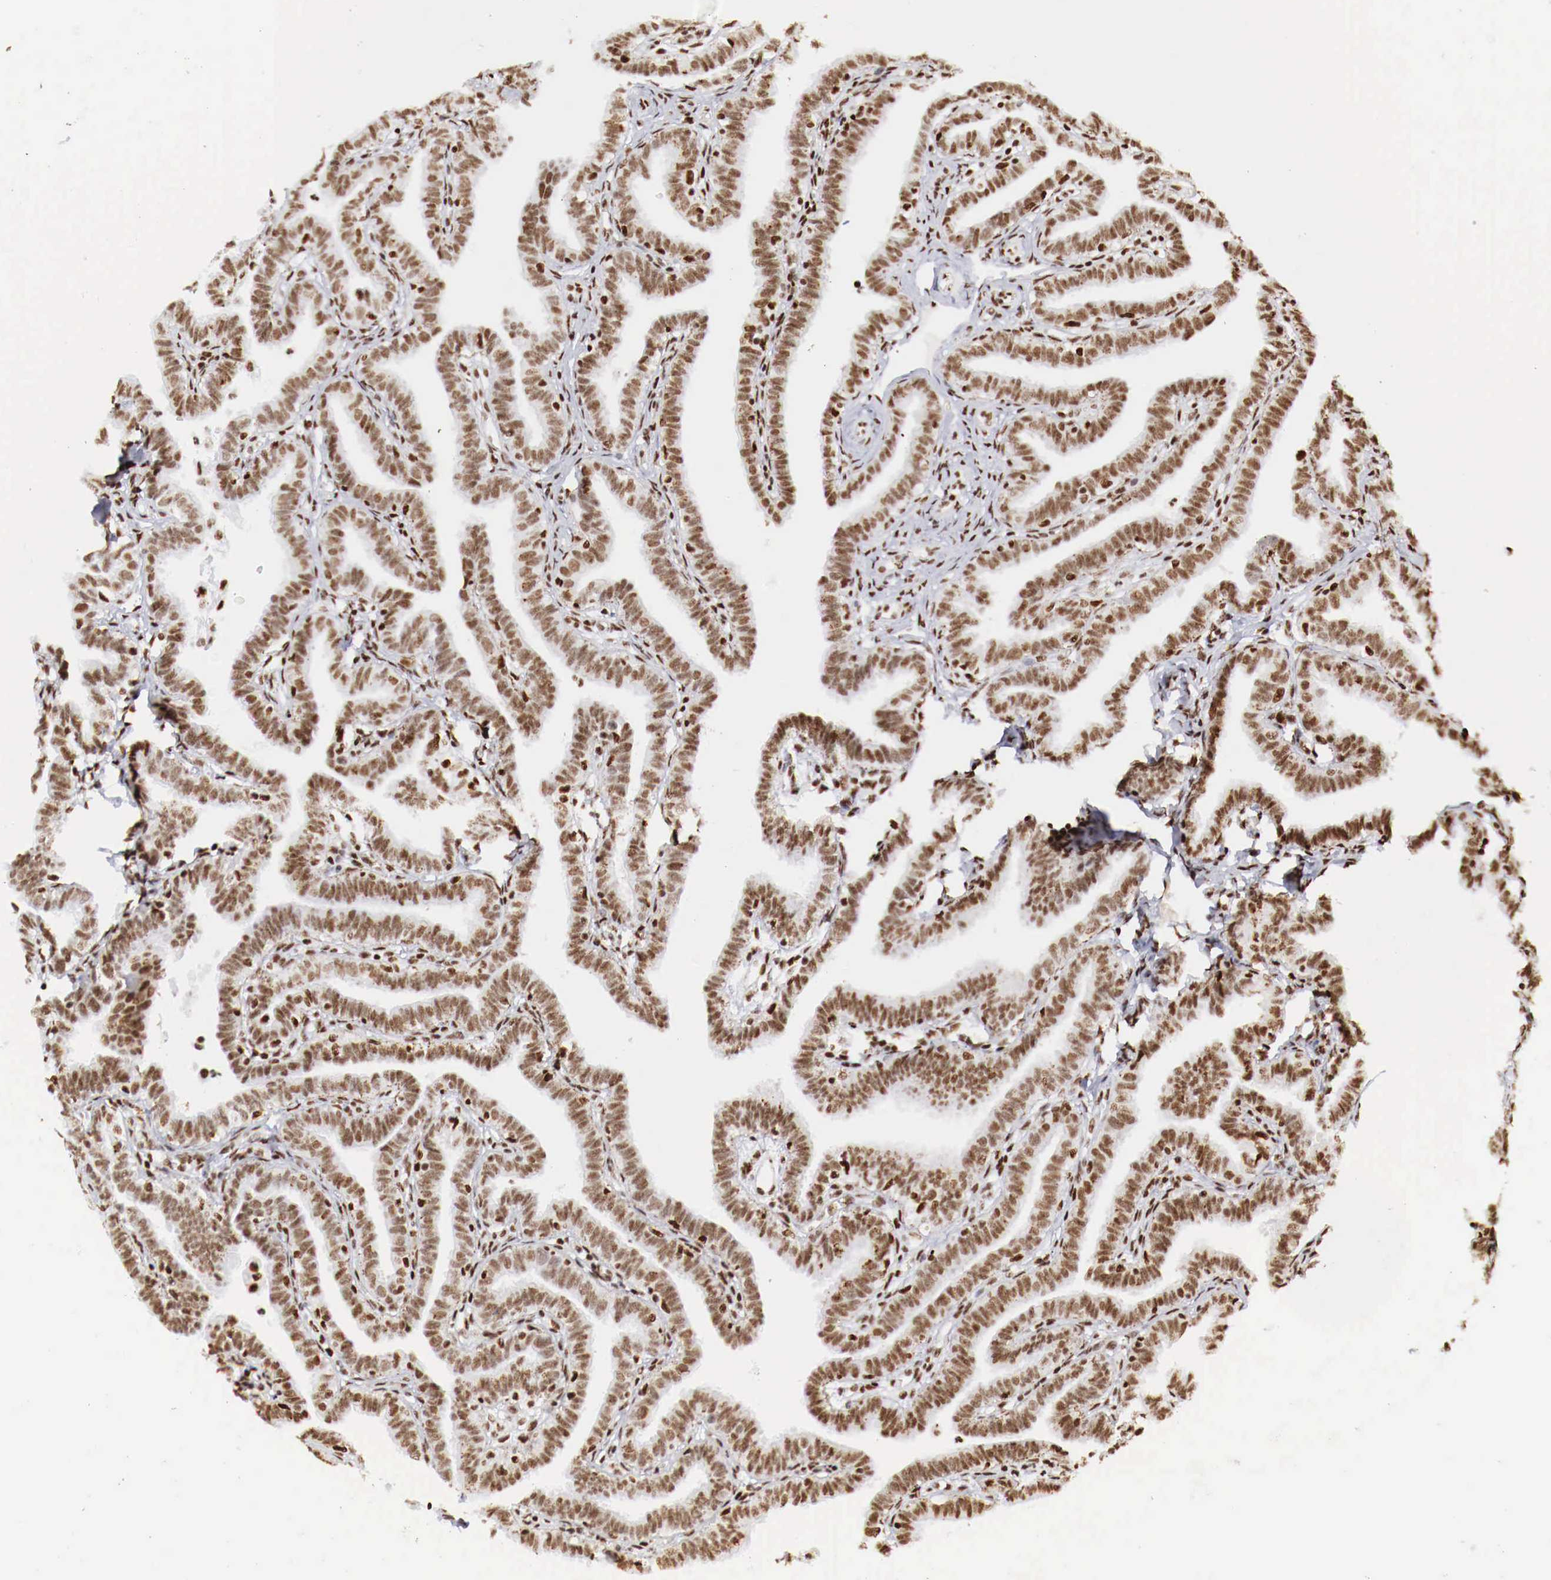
{"staining": {"intensity": "strong", "quantity": ">75%", "location": "nuclear"}, "tissue": "fallopian tube", "cell_type": "Glandular cells", "image_type": "normal", "snomed": [{"axis": "morphology", "description": "Normal tissue, NOS"}, {"axis": "topography", "description": "Fallopian tube"}], "caption": "Immunohistochemical staining of unremarkable fallopian tube exhibits strong nuclear protein expression in approximately >75% of glandular cells.", "gene": "MAX", "patient": {"sex": "female", "age": 41}}